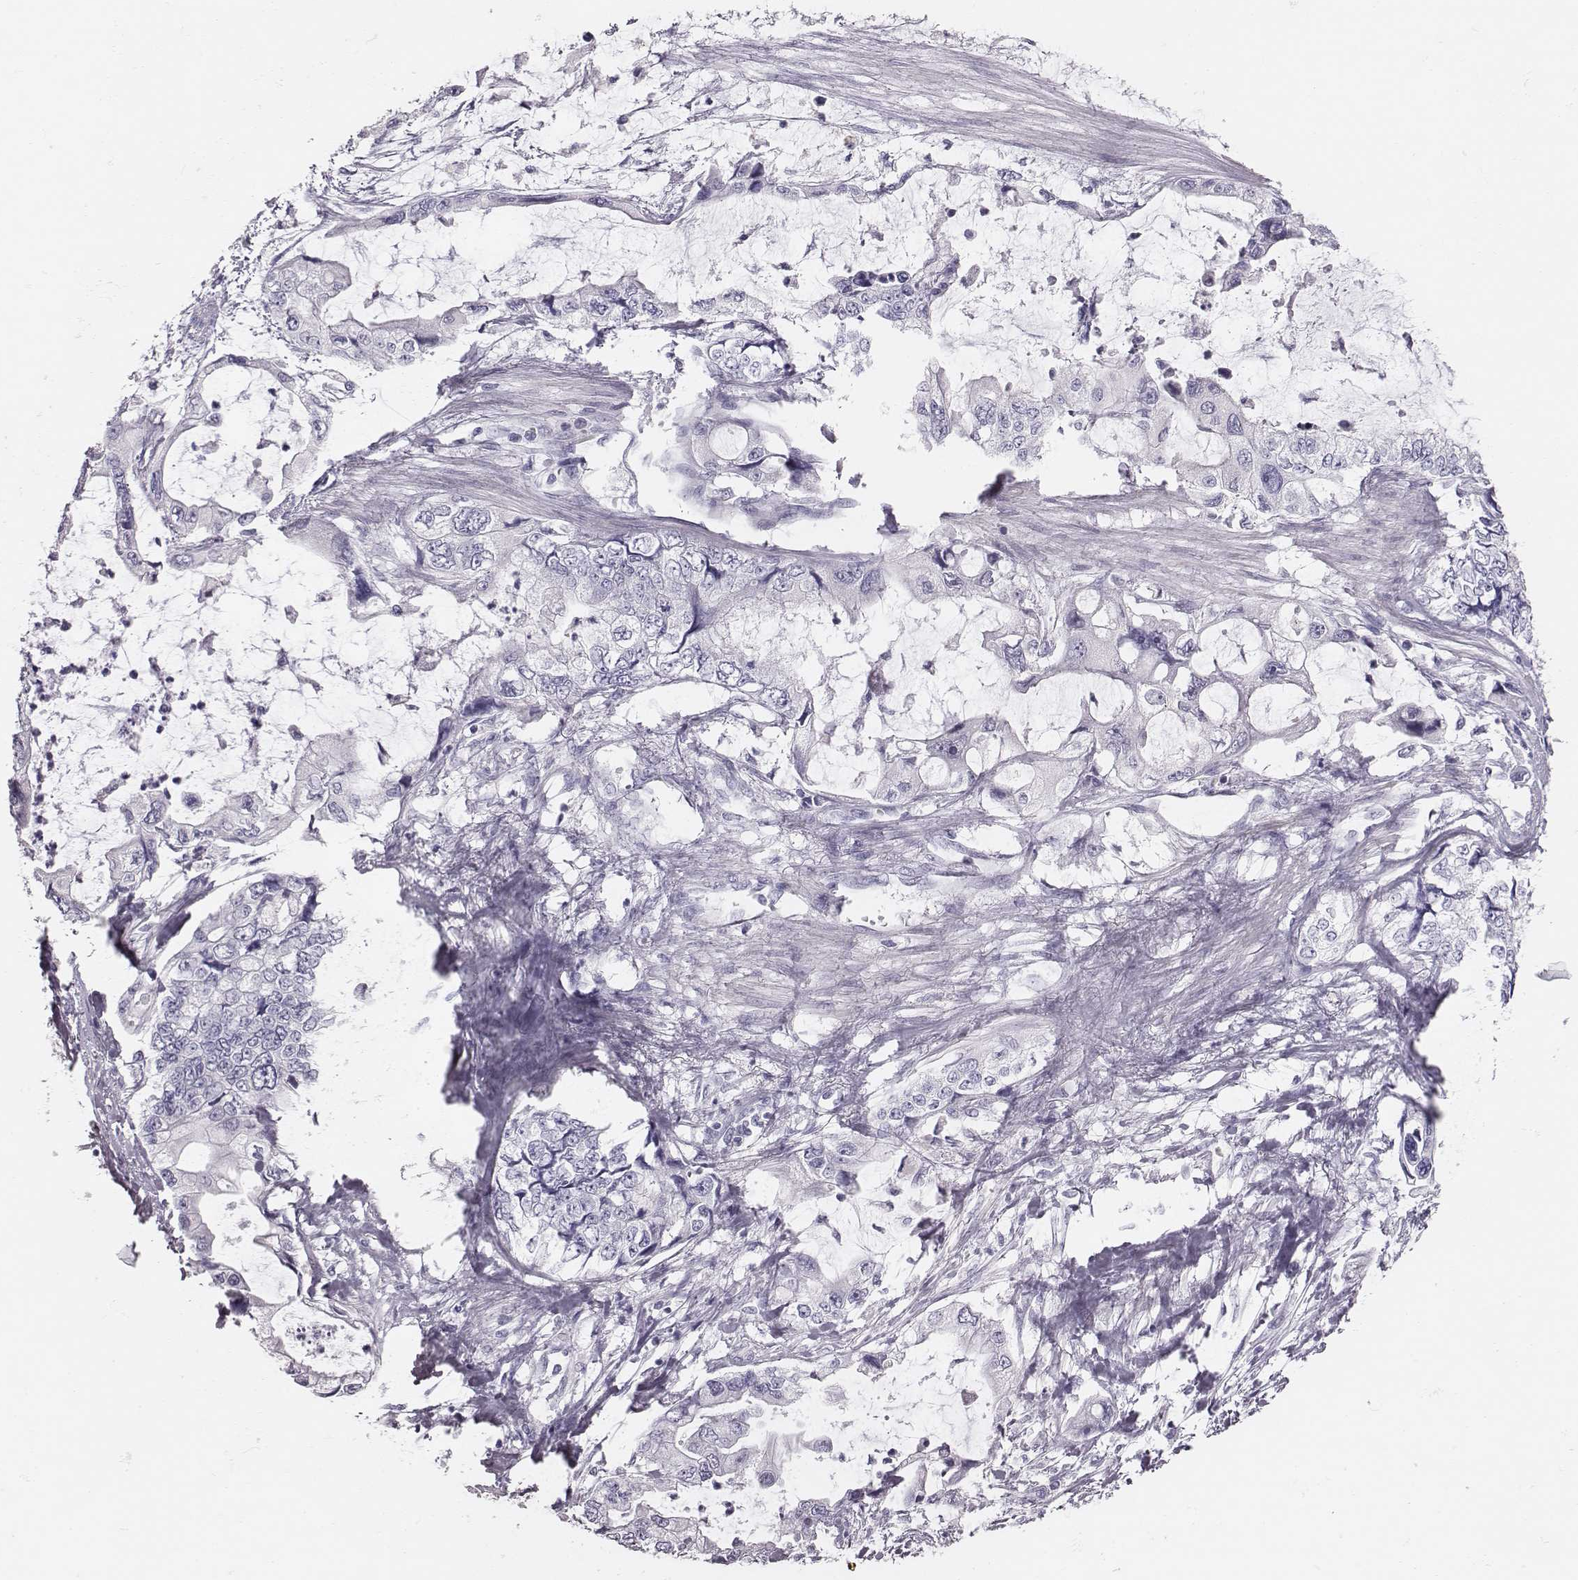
{"staining": {"intensity": "negative", "quantity": "none", "location": "none"}, "tissue": "stomach cancer", "cell_type": "Tumor cells", "image_type": "cancer", "snomed": [{"axis": "morphology", "description": "Adenocarcinoma, NOS"}, {"axis": "topography", "description": "Pancreas"}, {"axis": "topography", "description": "Stomach, upper"}, {"axis": "topography", "description": "Stomach"}], "caption": "There is no significant positivity in tumor cells of adenocarcinoma (stomach). (DAB immunohistochemistry, high magnification).", "gene": "SCML2", "patient": {"sex": "male", "age": 77}}